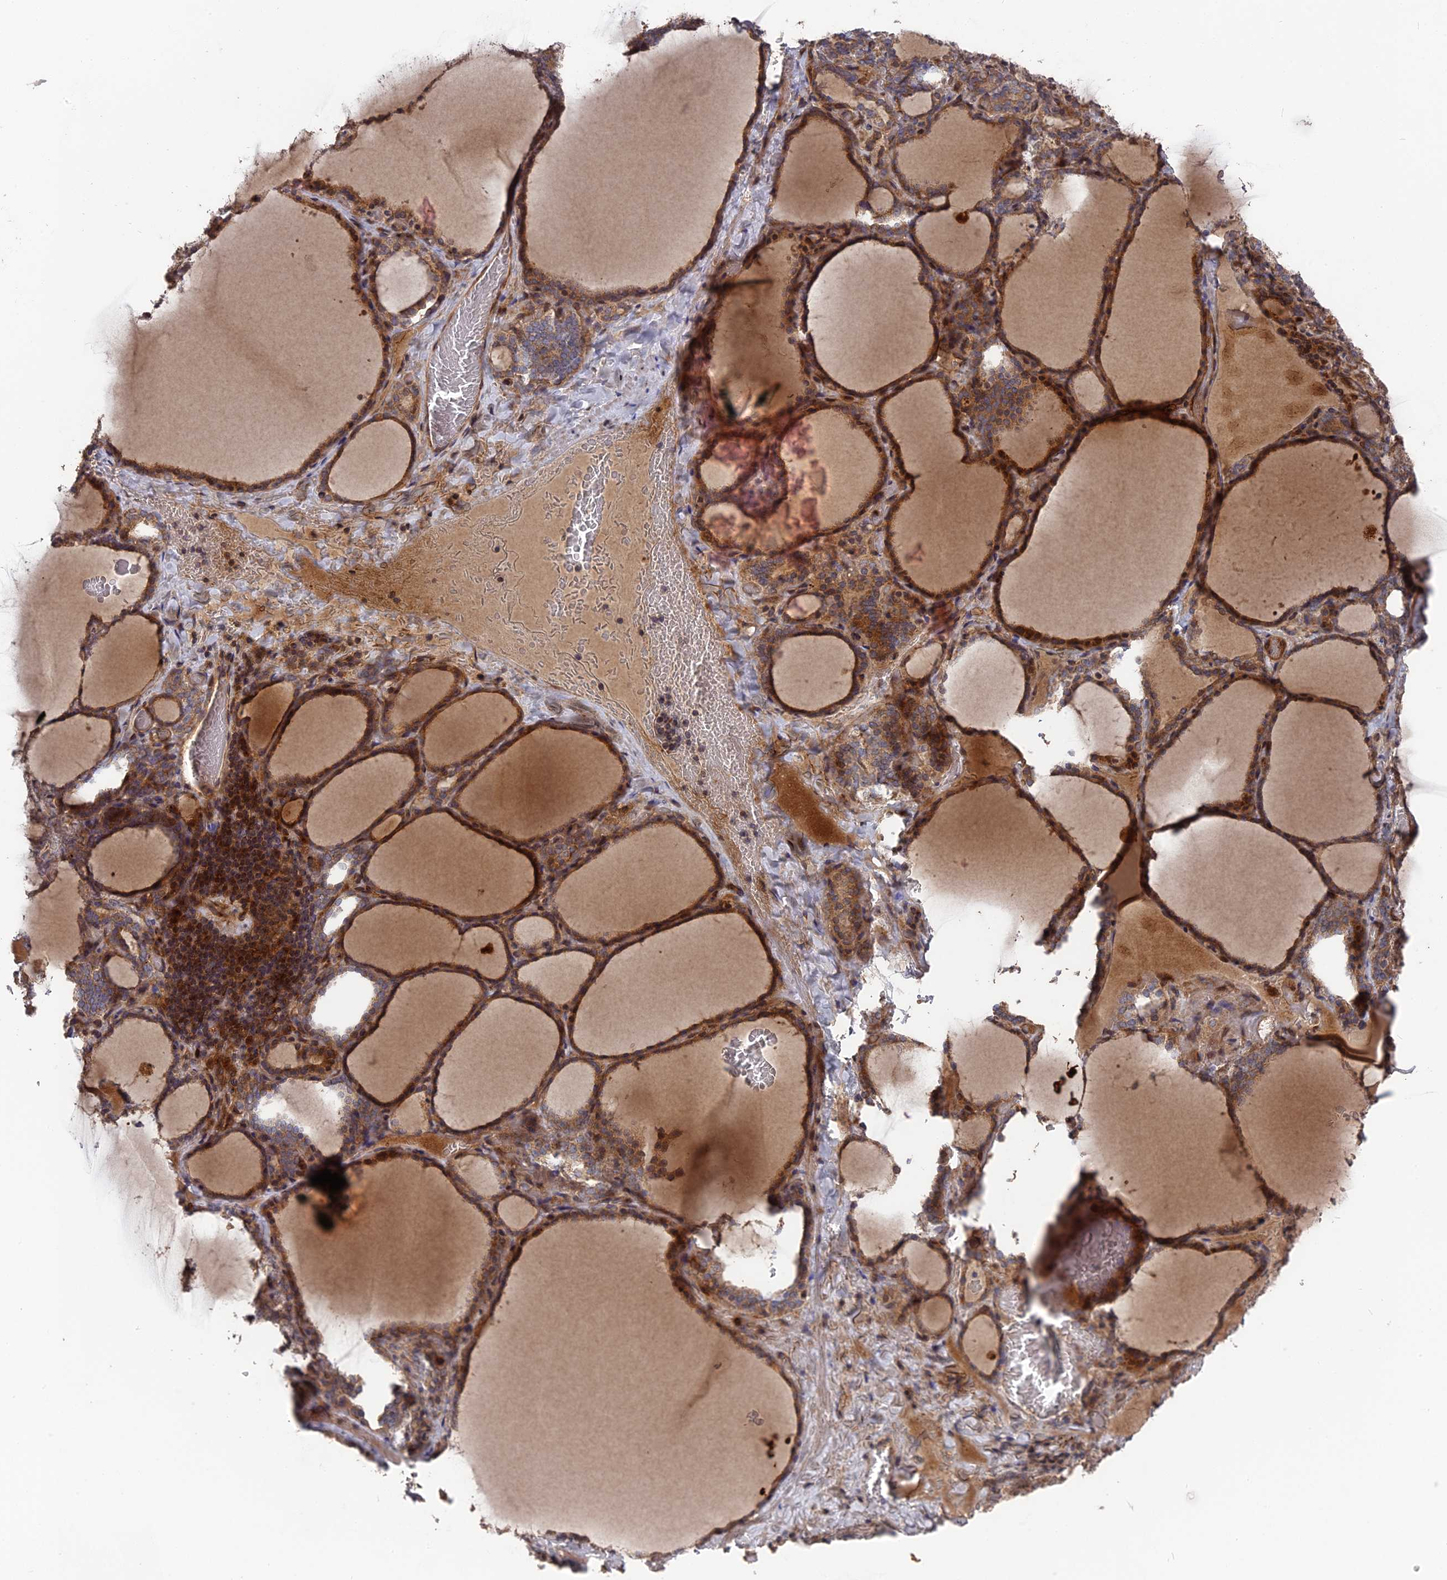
{"staining": {"intensity": "moderate", "quantity": ">75%", "location": "cytoplasmic/membranous"}, "tissue": "thyroid gland", "cell_type": "Glandular cells", "image_type": "normal", "snomed": [{"axis": "morphology", "description": "Normal tissue, NOS"}, {"axis": "topography", "description": "Thyroid gland"}], "caption": "Normal thyroid gland displays moderate cytoplasmic/membranous staining in about >75% of glandular cells, visualized by immunohistochemistry. (brown staining indicates protein expression, while blue staining denotes nuclei).", "gene": "DEF8", "patient": {"sex": "female", "age": 39}}